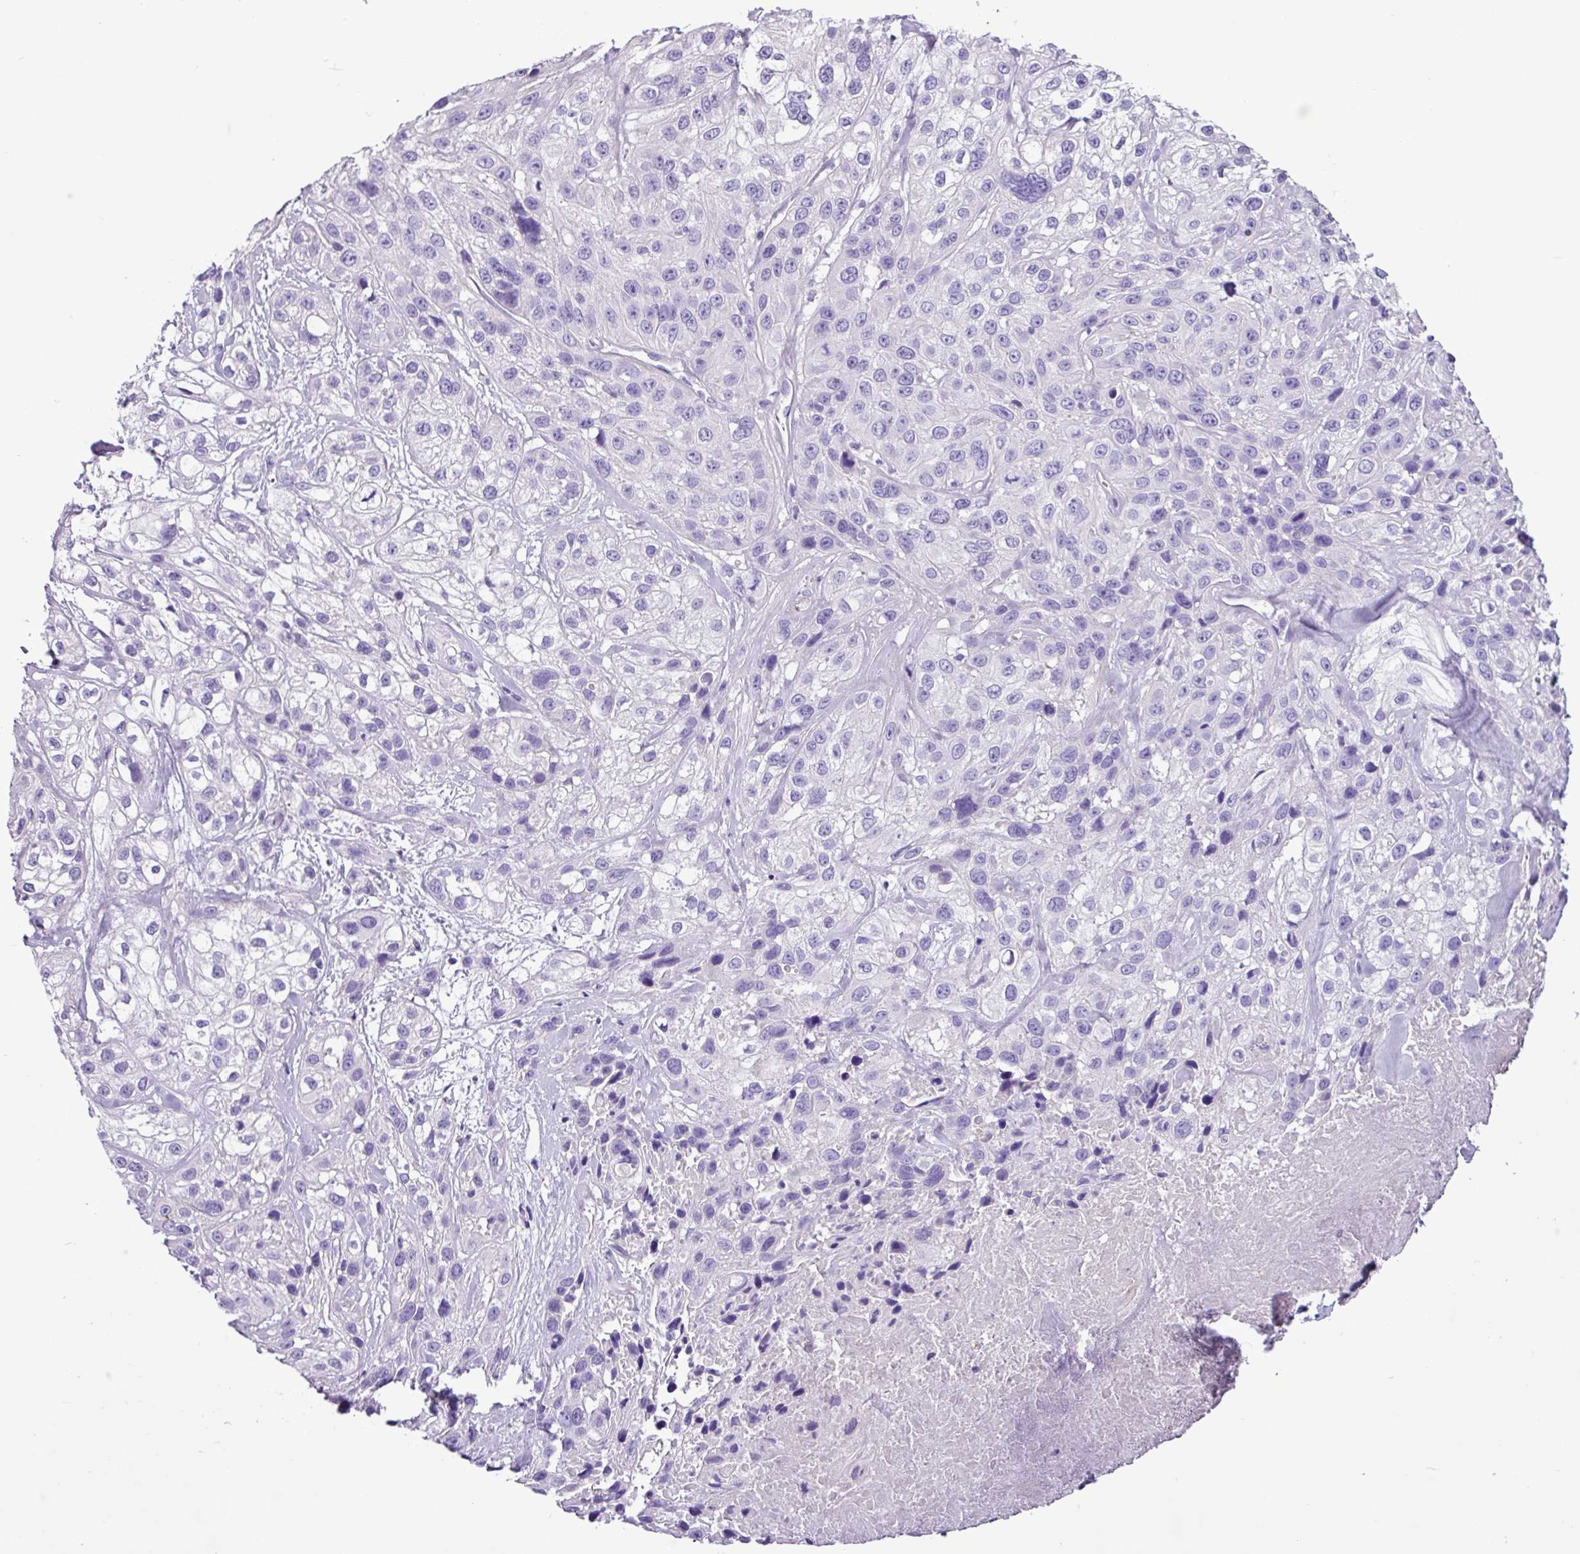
{"staining": {"intensity": "negative", "quantity": "none", "location": "none"}, "tissue": "skin cancer", "cell_type": "Tumor cells", "image_type": "cancer", "snomed": [{"axis": "morphology", "description": "Squamous cell carcinoma, NOS"}, {"axis": "topography", "description": "Skin"}], "caption": "Tumor cells are negative for protein expression in human skin squamous cell carcinoma.", "gene": "ZNF334", "patient": {"sex": "male", "age": 82}}